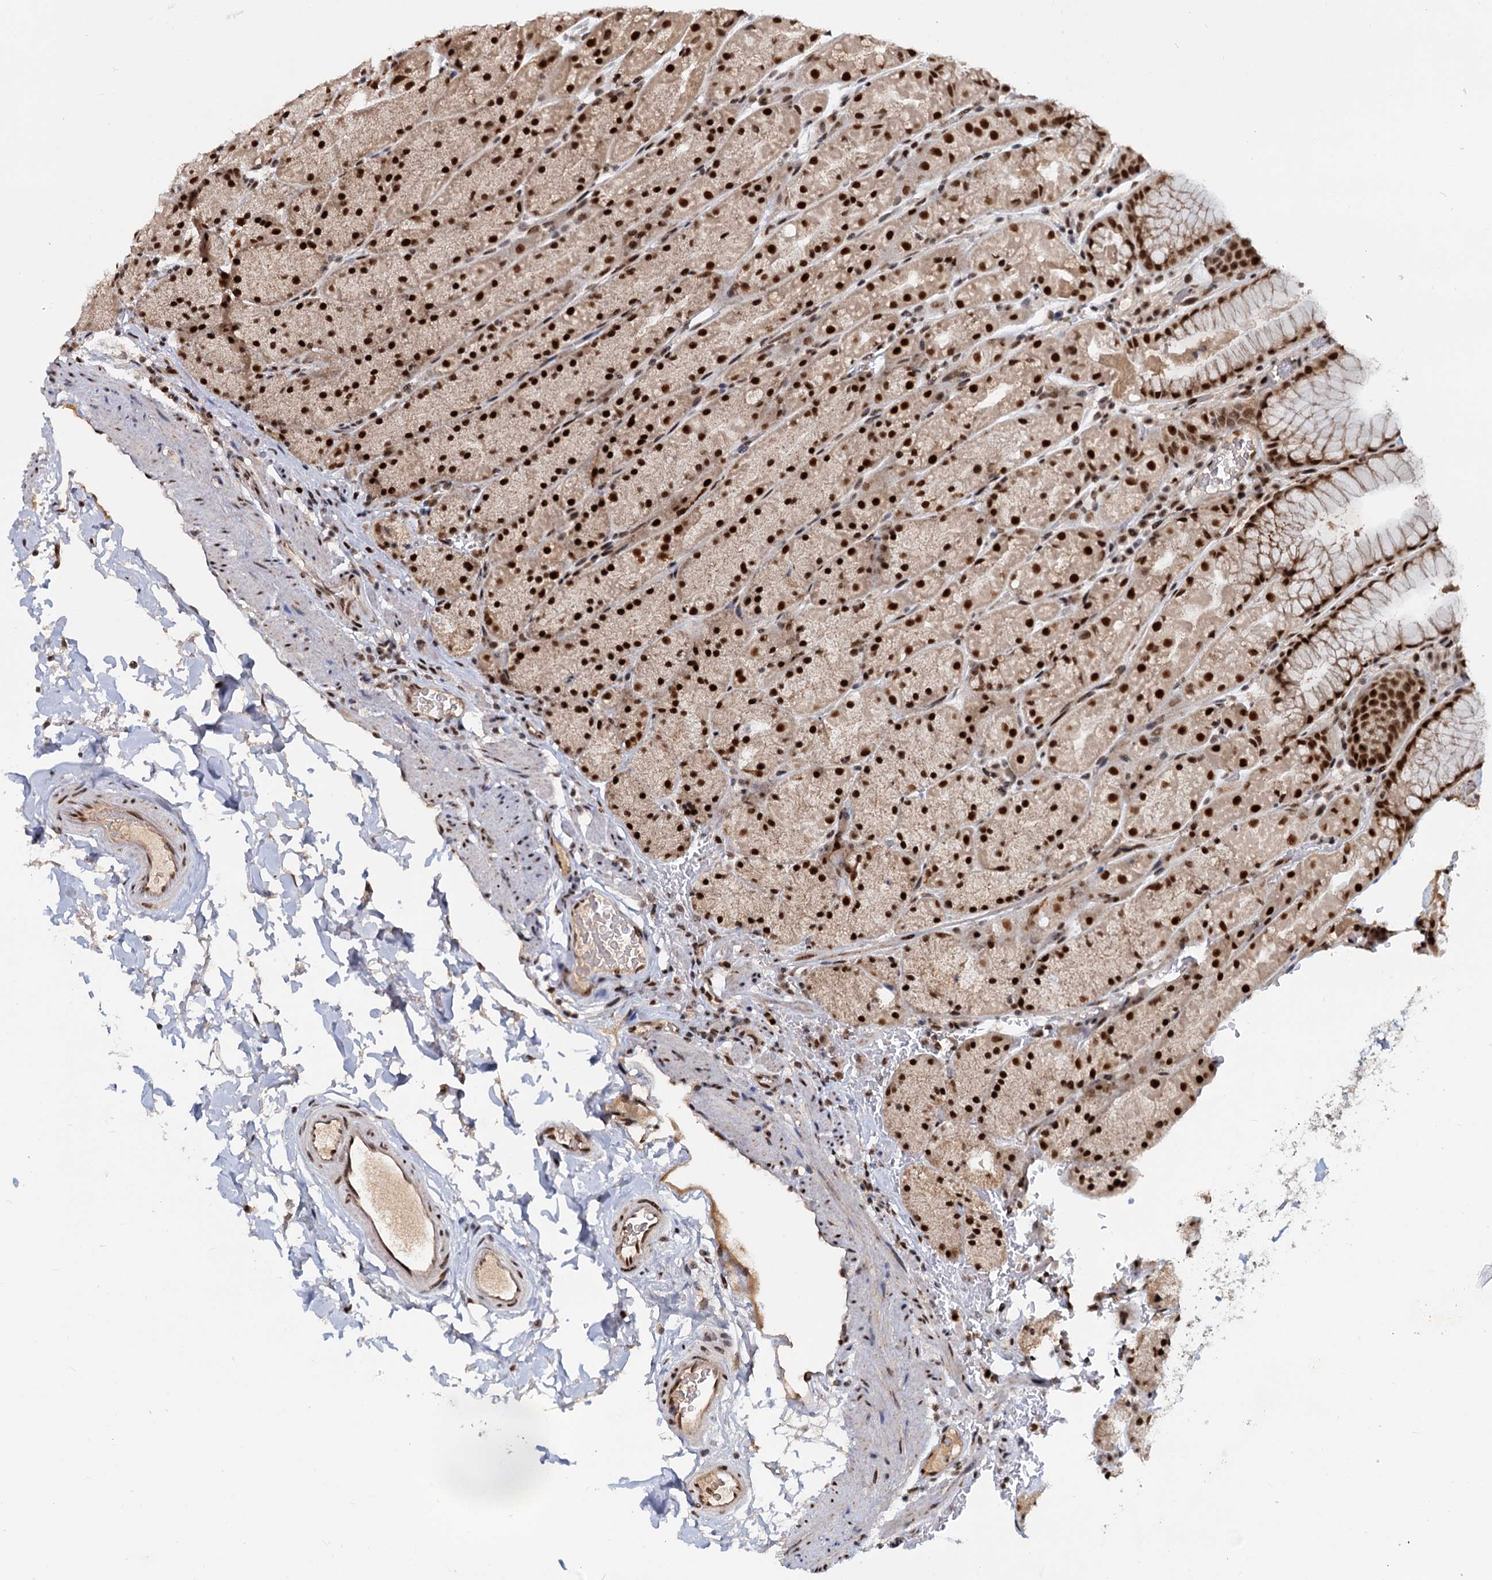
{"staining": {"intensity": "strong", "quantity": ">75%", "location": "cytoplasmic/membranous,nuclear"}, "tissue": "stomach", "cell_type": "Glandular cells", "image_type": "normal", "snomed": [{"axis": "morphology", "description": "Normal tissue, NOS"}, {"axis": "topography", "description": "Stomach, upper"}, {"axis": "topography", "description": "Stomach, lower"}], "caption": "Immunohistochemistry (IHC) (DAB (3,3'-diaminobenzidine)) staining of benign stomach shows strong cytoplasmic/membranous,nuclear protein staining in approximately >75% of glandular cells. (IHC, brightfield microscopy, high magnification).", "gene": "WBP4", "patient": {"sex": "male", "age": 67}}